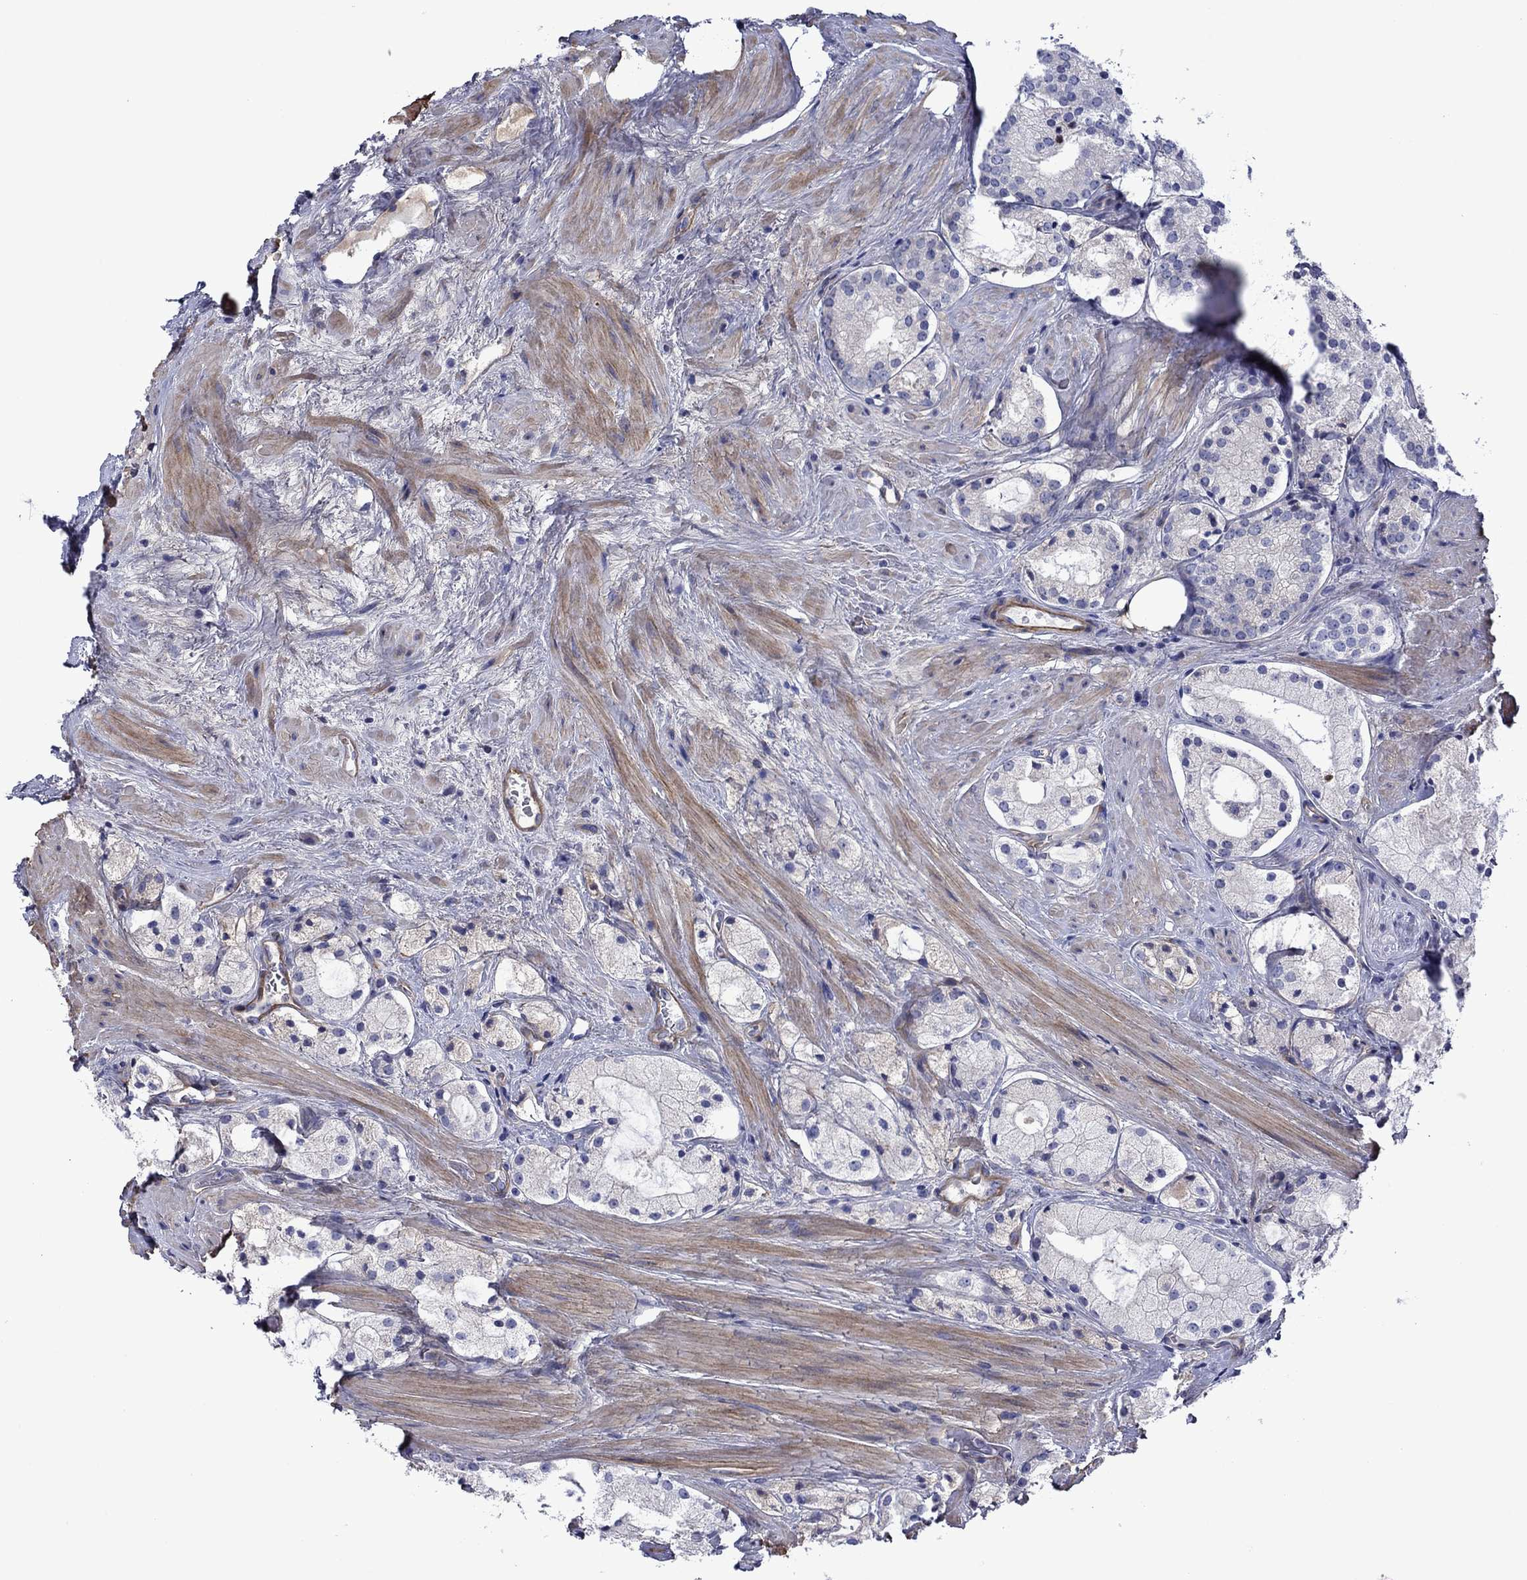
{"staining": {"intensity": "negative", "quantity": "none", "location": "none"}, "tissue": "prostate cancer", "cell_type": "Tumor cells", "image_type": "cancer", "snomed": [{"axis": "morphology", "description": "Adenocarcinoma, NOS"}, {"axis": "morphology", "description": "Adenocarcinoma, High grade"}, {"axis": "topography", "description": "Prostate"}], "caption": "Tumor cells are negative for brown protein staining in prostate adenocarcinoma (high-grade). The staining is performed using DAB (3,3'-diaminobenzidine) brown chromogen with nuclei counter-stained in using hematoxylin.", "gene": "HSPG2", "patient": {"sex": "male", "age": 64}}